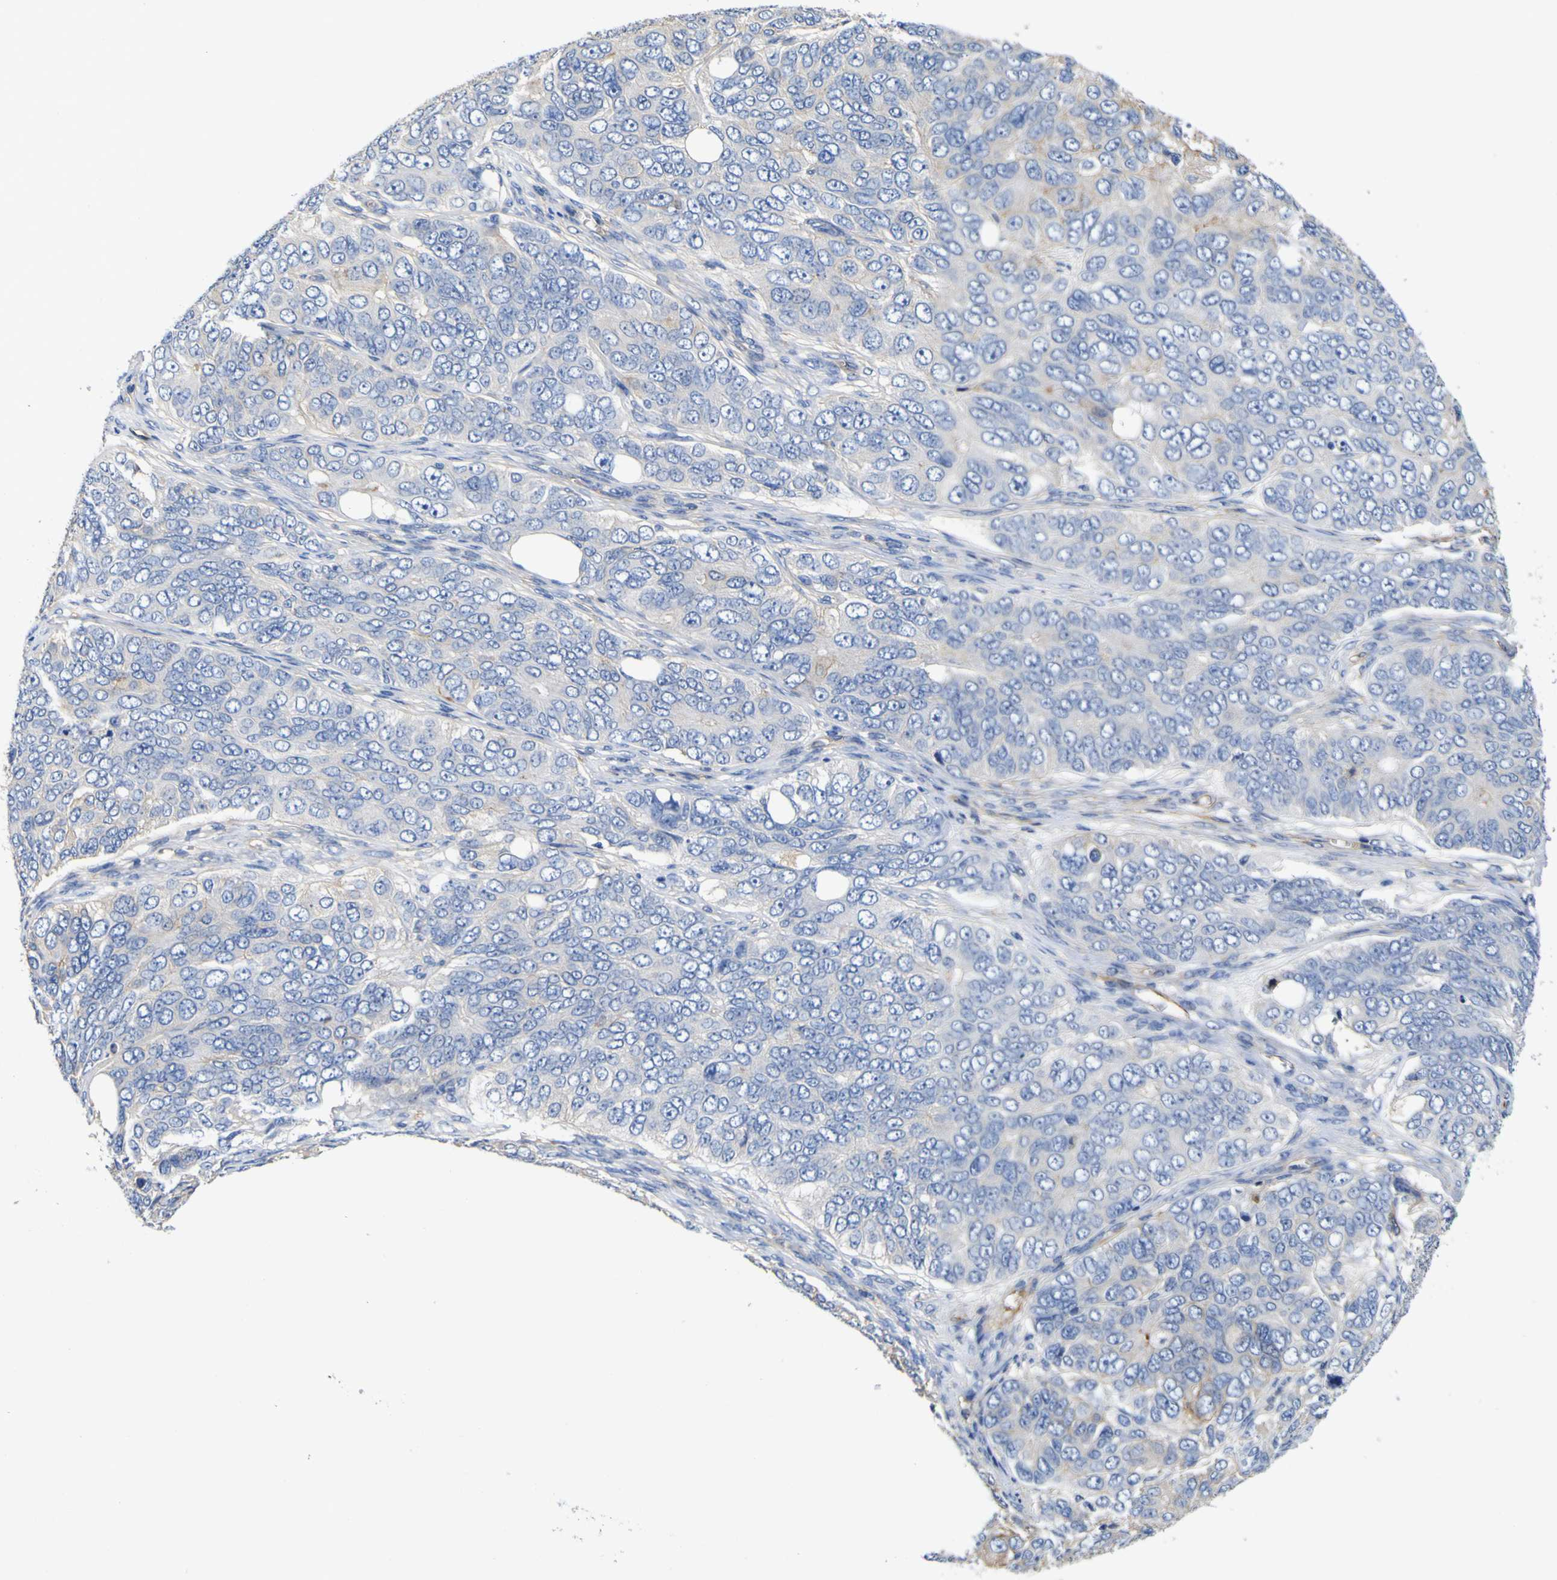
{"staining": {"intensity": "moderate", "quantity": "<25%", "location": "cytoplasmic/membranous"}, "tissue": "ovarian cancer", "cell_type": "Tumor cells", "image_type": "cancer", "snomed": [{"axis": "morphology", "description": "Carcinoma, endometroid"}, {"axis": "topography", "description": "Ovary"}], "caption": "An image of human endometroid carcinoma (ovarian) stained for a protein demonstrates moderate cytoplasmic/membranous brown staining in tumor cells.", "gene": "CD151", "patient": {"sex": "female", "age": 51}}